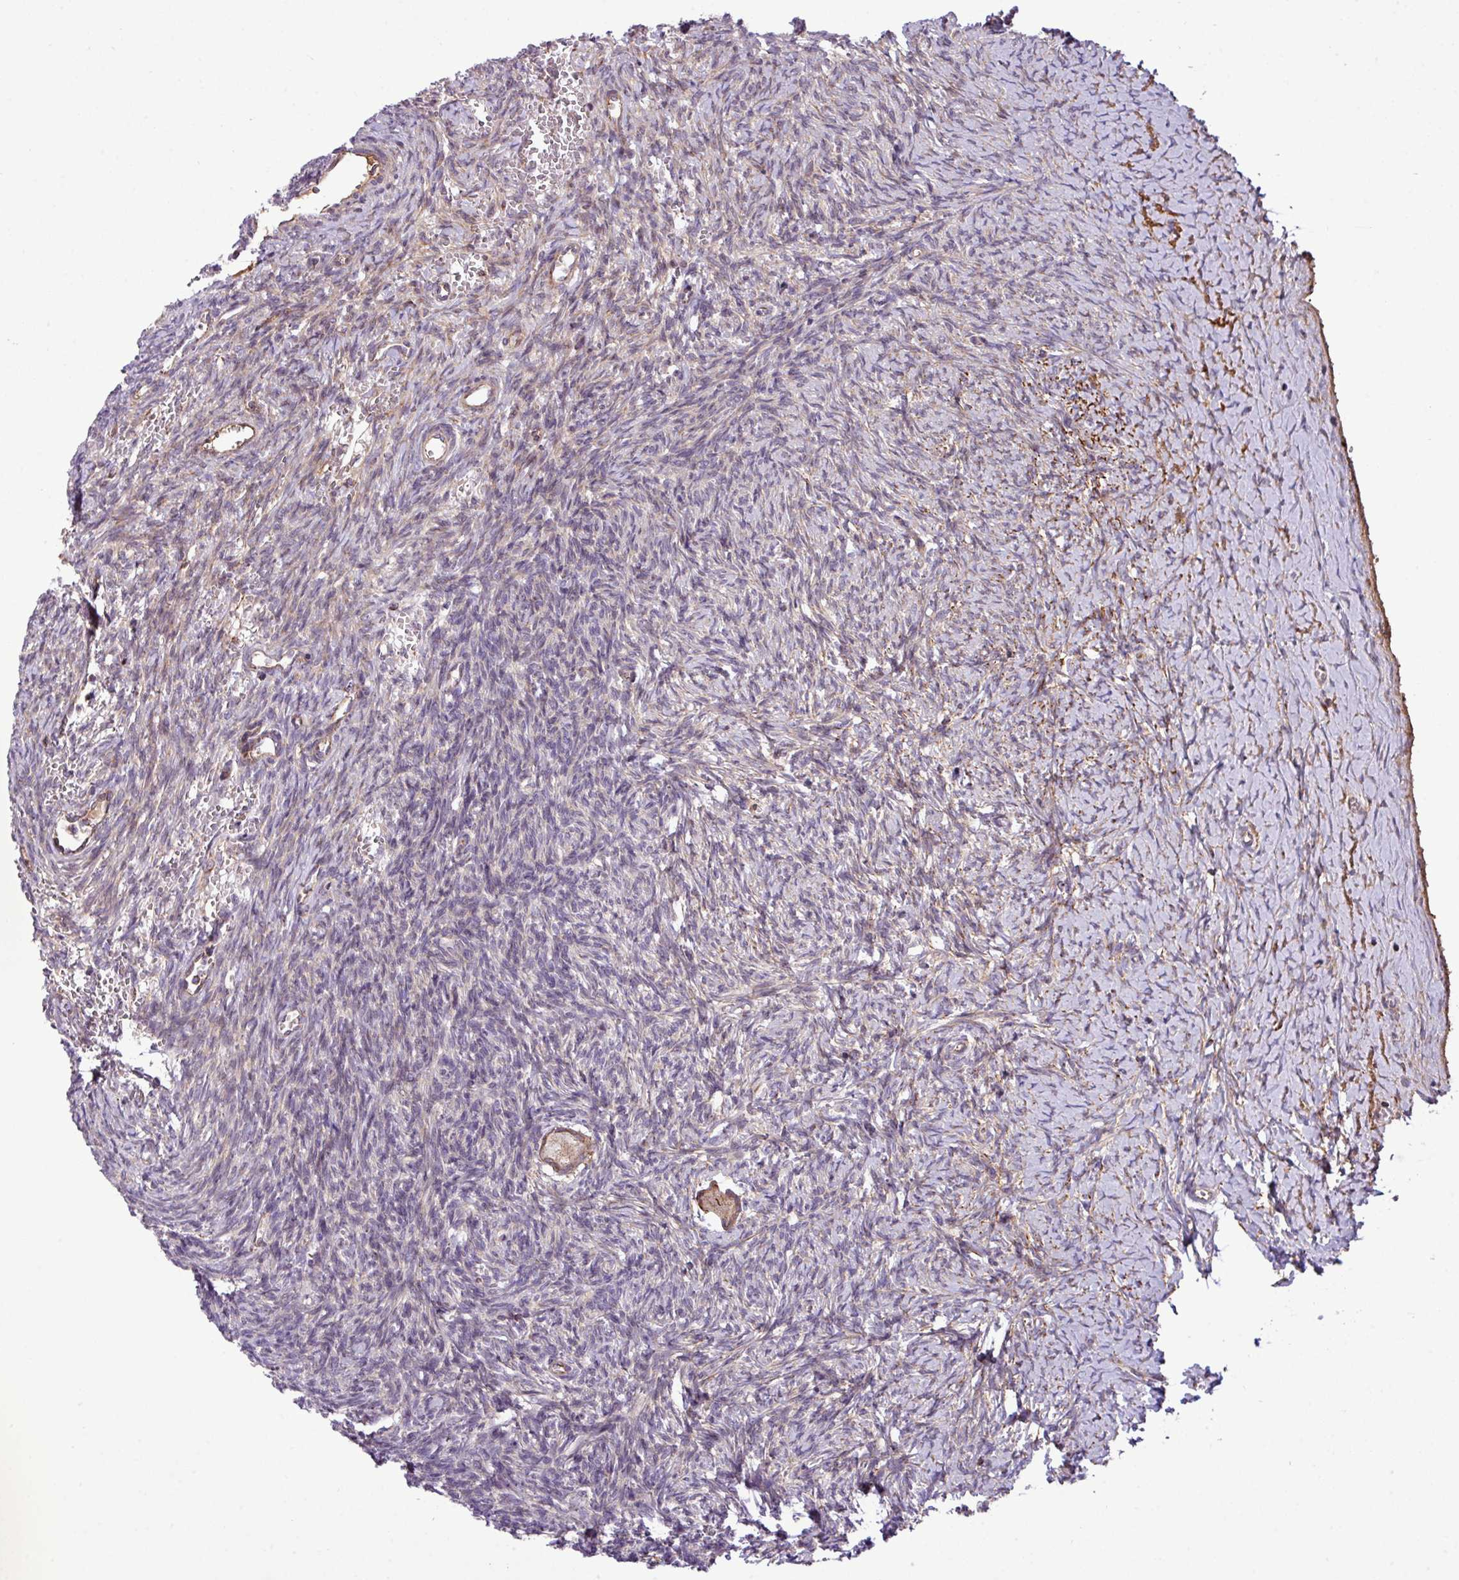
{"staining": {"intensity": "moderate", "quantity": "25%-75%", "location": "cytoplasmic/membranous"}, "tissue": "ovary", "cell_type": "Follicle cells", "image_type": "normal", "snomed": [{"axis": "morphology", "description": "Normal tissue, NOS"}, {"axis": "topography", "description": "Ovary"}], "caption": "About 25%-75% of follicle cells in unremarkable ovary display moderate cytoplasmic/membranous protein positivity as visualized by brown immunohistochemical staining.", "gene": "ZNF569", "patient": {"sex": "female", "age": 39}}